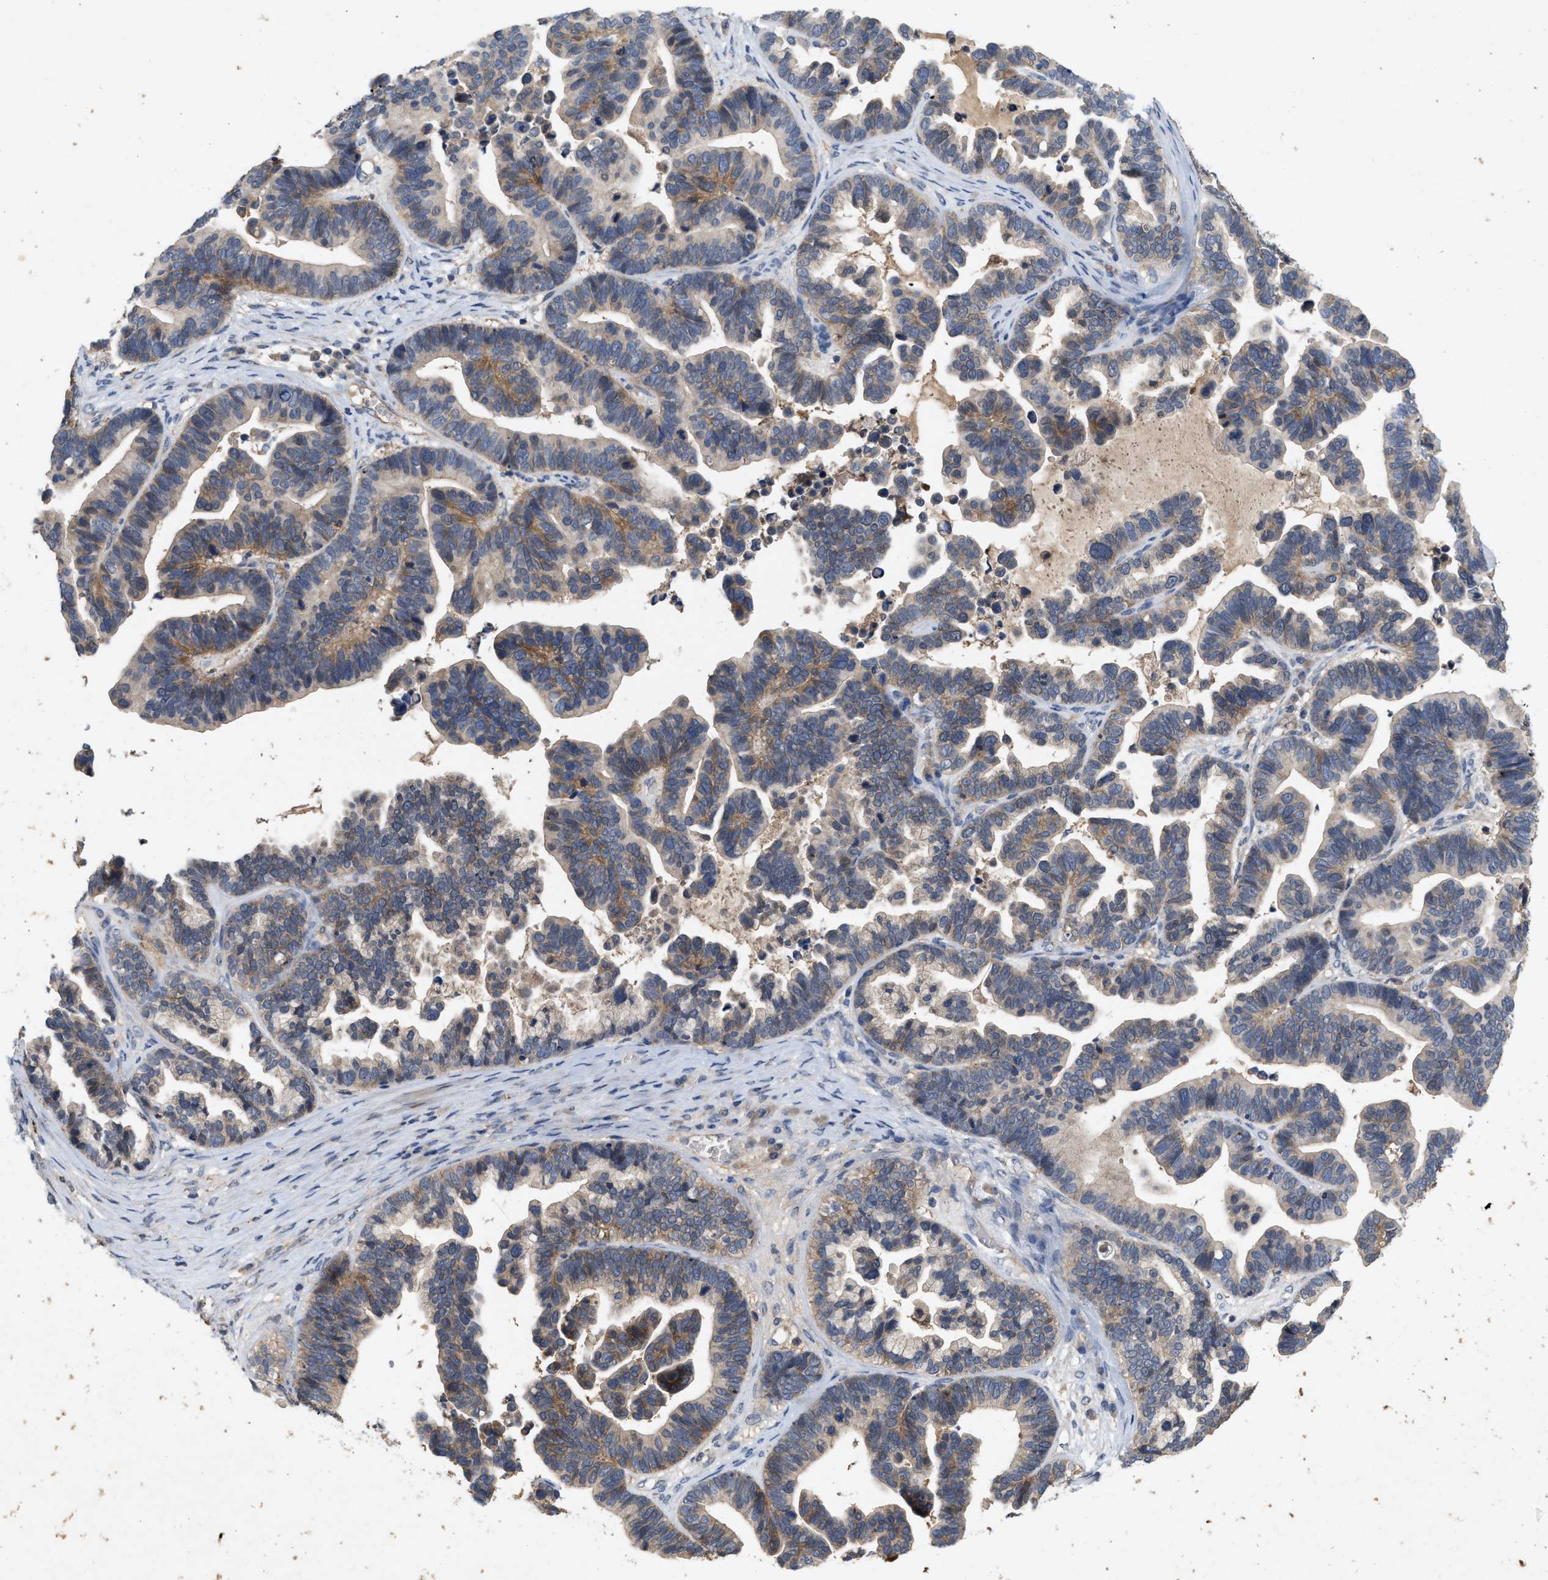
{"staining": {"intensity": "moderate", "quantity": ">75%", "location": "cytoplasmic/membranous"}, "tissue": "ovarian cancer", "cell_type": "Tumor cells", "image_type": "cancer", "snomed": [{"axis": "morphology", "description": "Cystadenocarcinoma, serous, NOS"}, {"axis": "topography", "description": "Ovary"}], "caption": "Ovarian cancer stained with a brown dye displays moderate cytoplasmic/membranous positive expression in about >75% of tumor cells.", "gene": "LPAR2", "patient": {"sex": "female", "age": 56}}